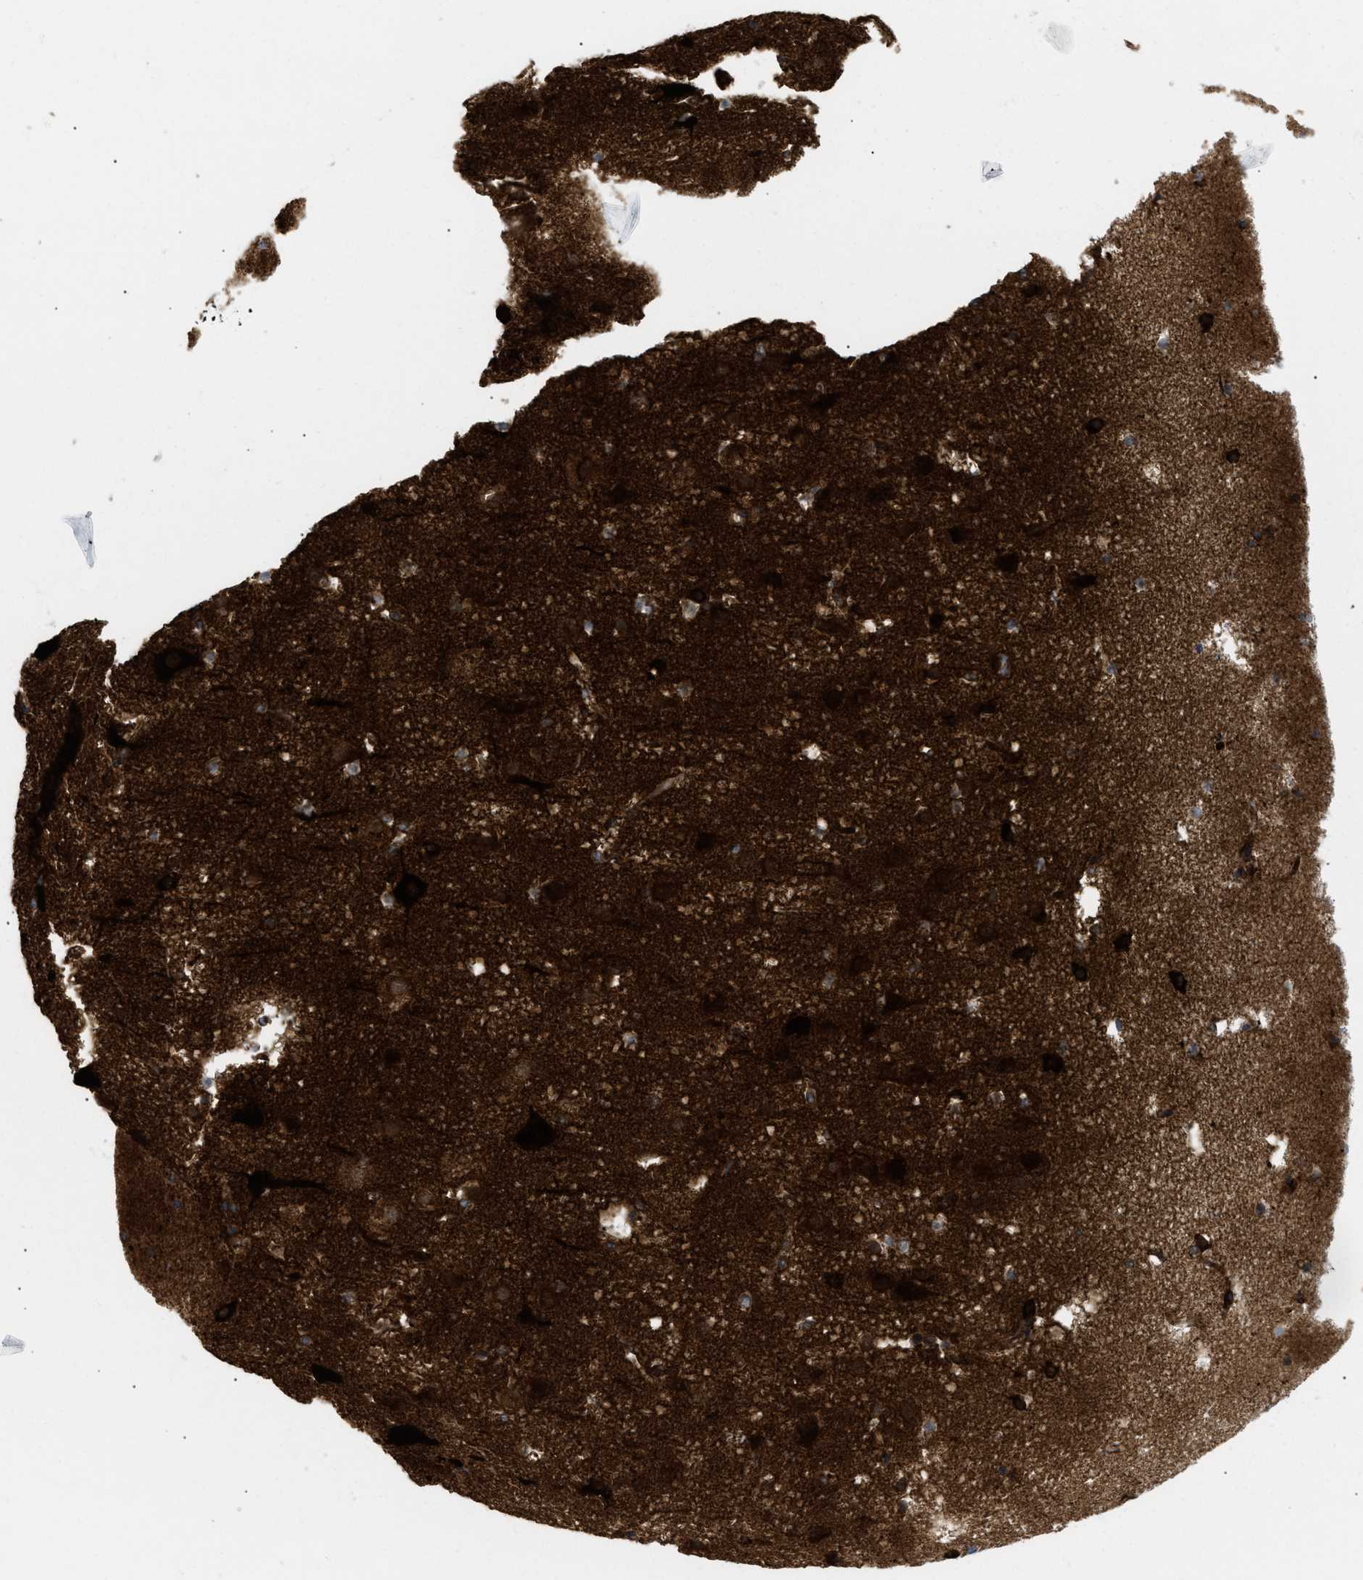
{"staining": {"intensity": "moderate", "quantity": ">75%", "location": "cytoplasmic/membranous"}, "tissue": "cerebral cortex", "cell_type": "Endothelial cells", "image_type": "normal", "snomed": [{"axis": "morphology", "description": "Normal tissue, NOS"}, {"axis": "topography", "description": "Cerebral cortex"}], "caption": "Cerebral cortex stained for a protein (brown) shows moderate cytoplasmic/membranous positive positivity in about >75% of endothelial cells.", "gene": "DCTN4", "patient": {"sex": "male", "age": 45}}